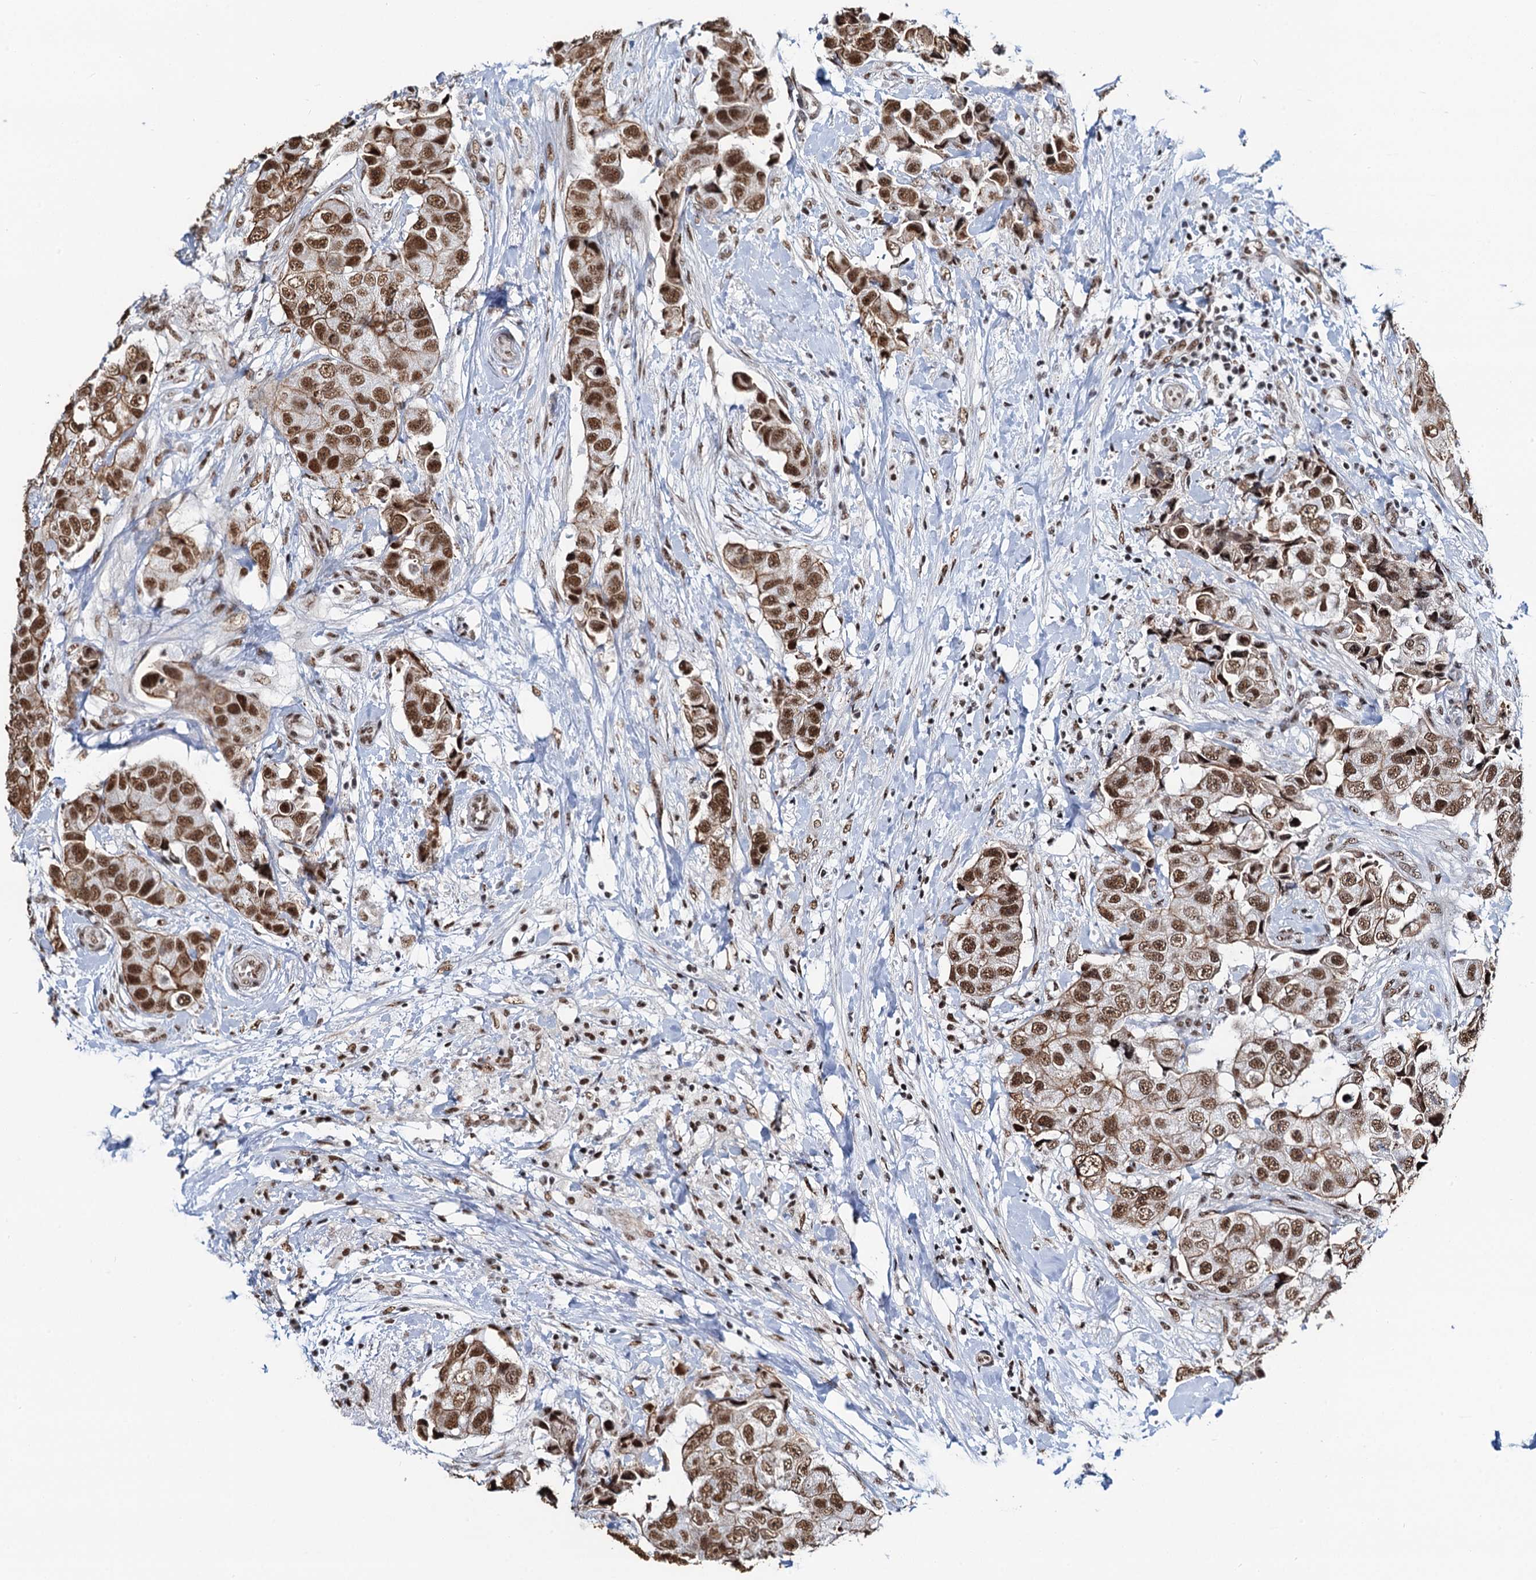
{"staining": {"intensity": "moderate", "quantity": ">75%", "location": "cytoplasmic/membranous,nuclear"}, "tissue": "breast cancer", "cell_type": "Tumor cells", "image_type": "cancer", "snomed": [{"axis": "morphology", "description": "Normal tissue, NOS"}, {"axis": "morphology", "description": "Duct carcinoma"}, {"axis": "topography", "description": "Breast"}], "caption": "Approximately >75% of tumor cells in human intraductal carcinoma (breast) display moderate cytoplasmic/membranous and nuclear protein staining as visualized by brown immunohistochemical staining.", "gene": "ZNF609", "patient": {"sex": "female", "age": 62}}